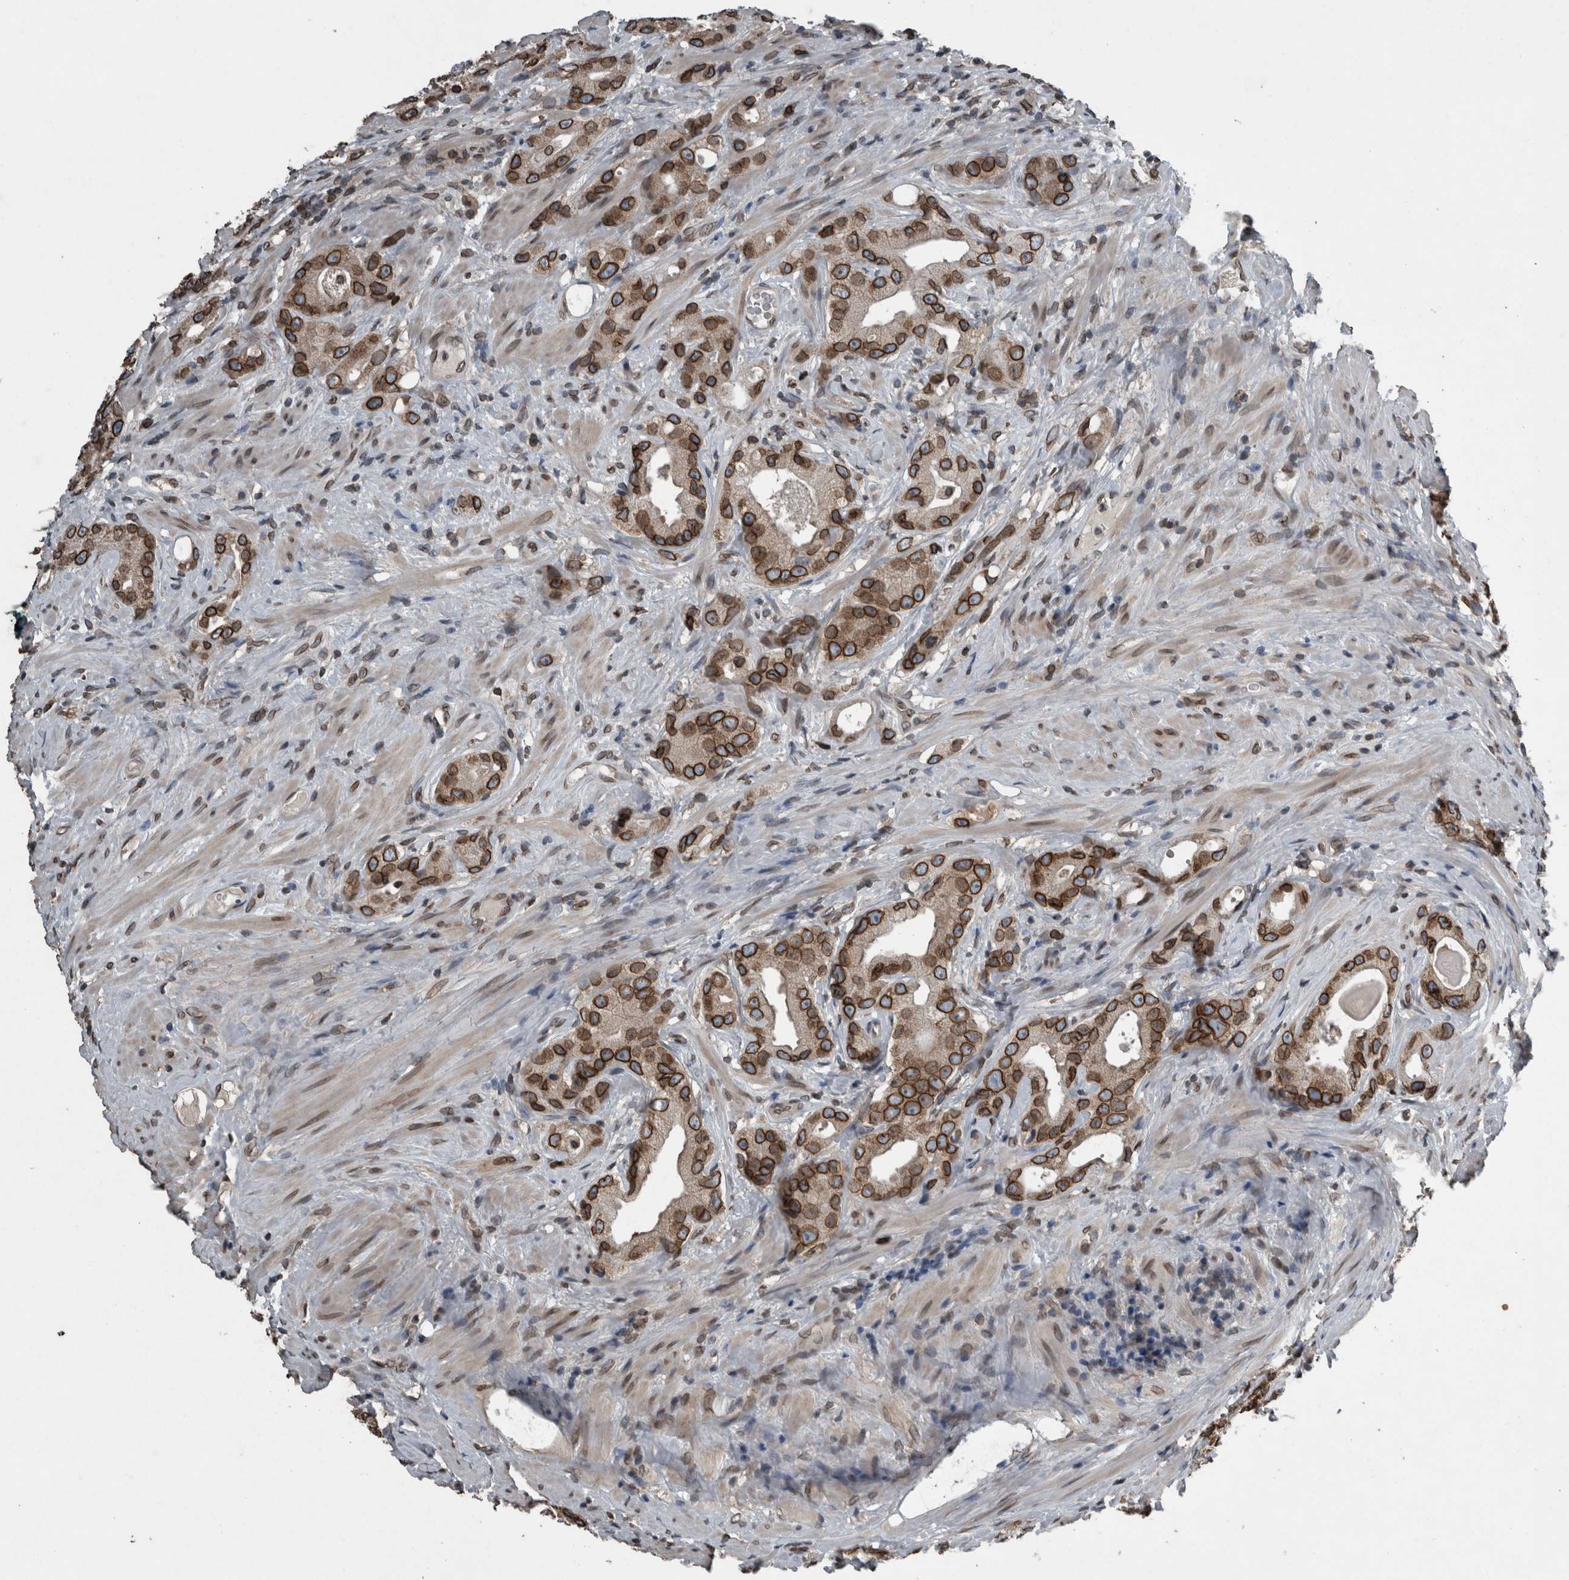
{"staining": {"intensity": "strong", "quantity": ">75%", "location": "cytoplasmic/membranous,nuclear"}, "tissue": "prostate cancer", "cell_type": "Tumor cells", "image_type": "cancer", "snomed": [{"axis": "morphology", "description": "Adenocarcinoma, High grade"}, {"axis": "topography", "description": "Prostate"}], "caption": "Immunohistochemical staining of human adenocarcinoma (high-grade) (prostate) reveals strong cytoplasmic/membranous and nuclear protein staining in approximately >75% of tumor cells.", "gene": "RANBP2", "patient": {"sex": "male", "age": 63}}